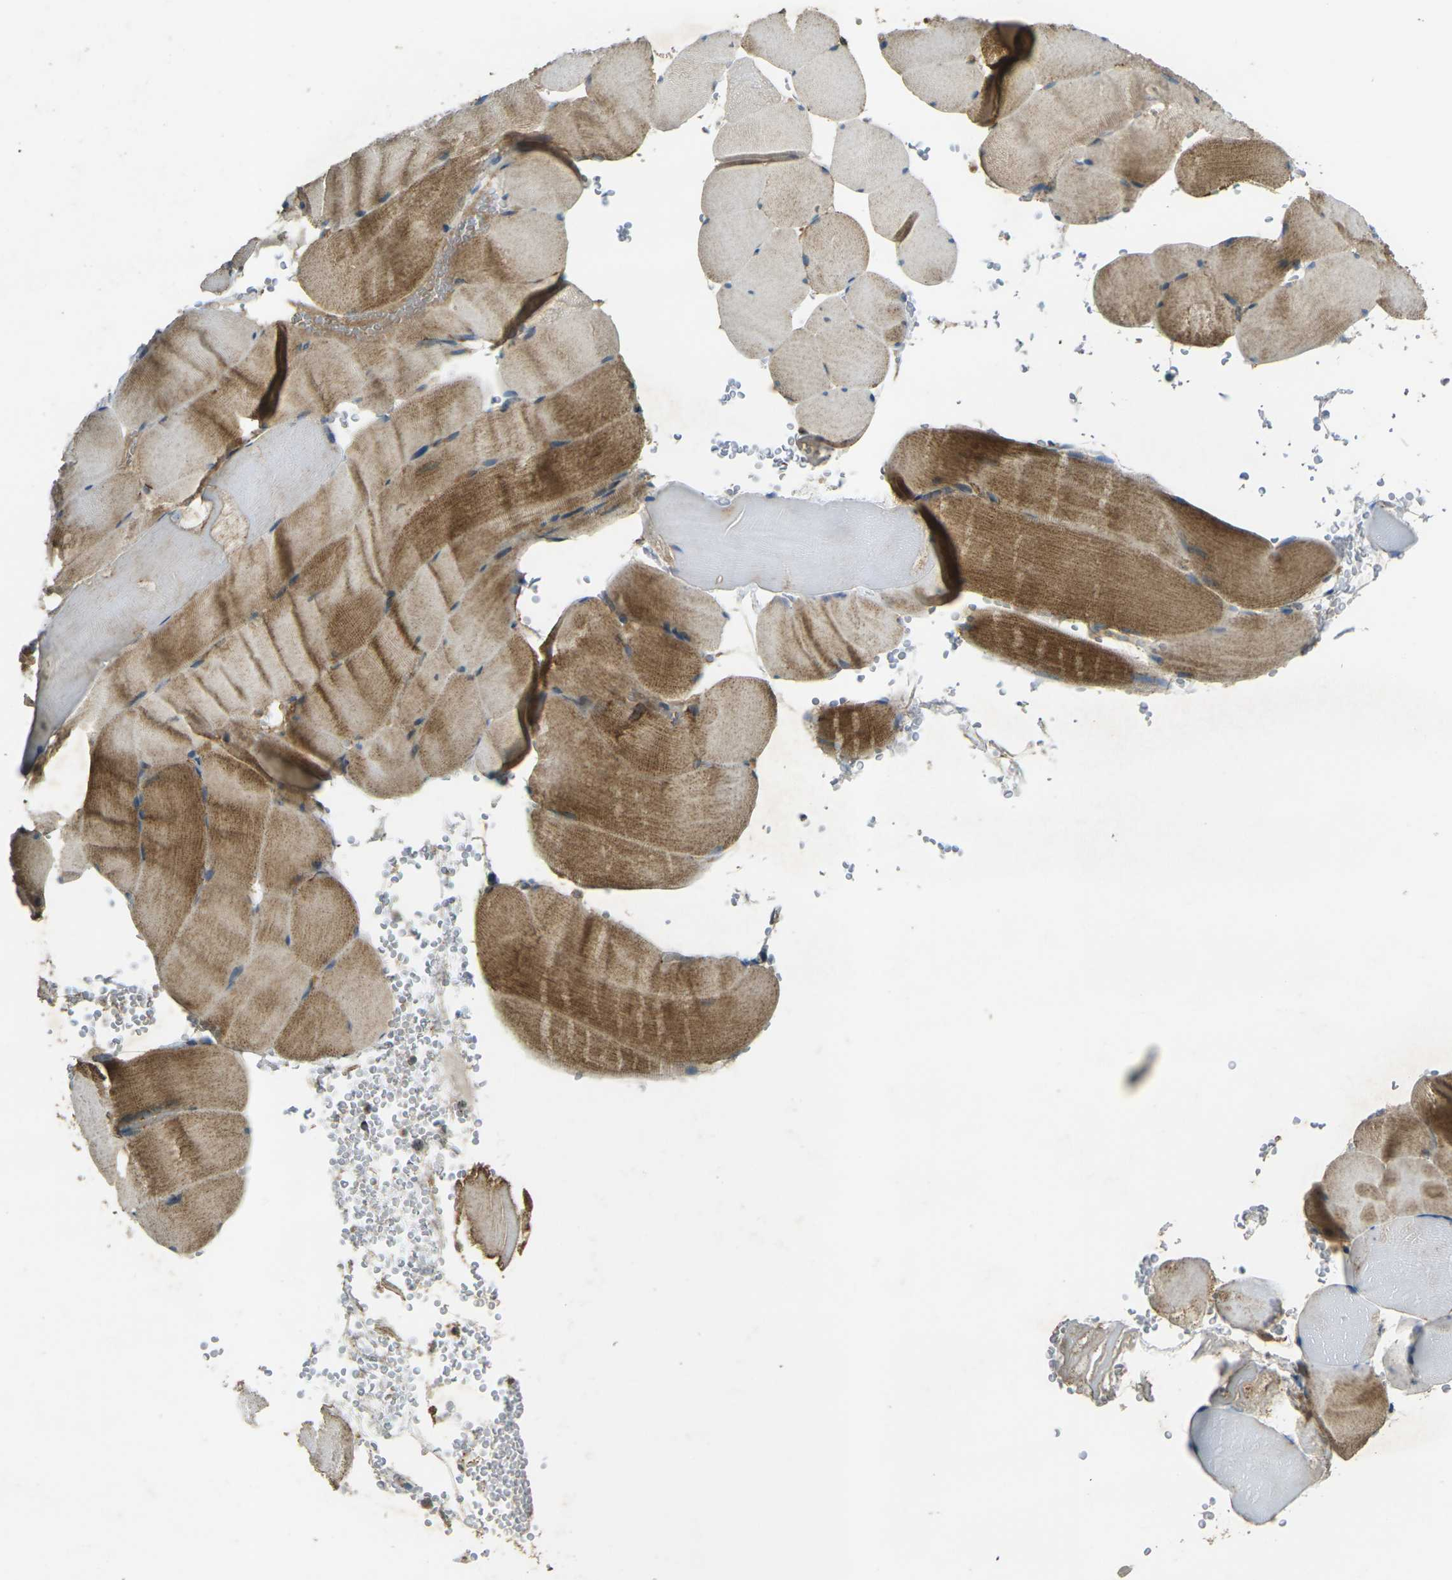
{"staining": {"intensity": "moderate", "quantity": ">75%", "location": "cytoplasmic/membranous"}, "tissue": "skeletal muscle", "cell_type": "Myocytes", "image_type": "normal", "snomed": [{"axis": "morphology", "description": "Normal tissue, NOS"}, {"axis": "topography", "description": "Skeletal muscle"}], "caption": "Protein staining of benign skeletal muscle displays moderate cytoplasmic/membranous positivity in about >75% of myocytes. The staining was performed using DAB (3,3'-diaminobenzidine), with brown indicating positive protein expression. Nuclei are stained blue with hematoxylin.", "gene": "IGF1R", "patient": {"sex": "male", "age": 62}}